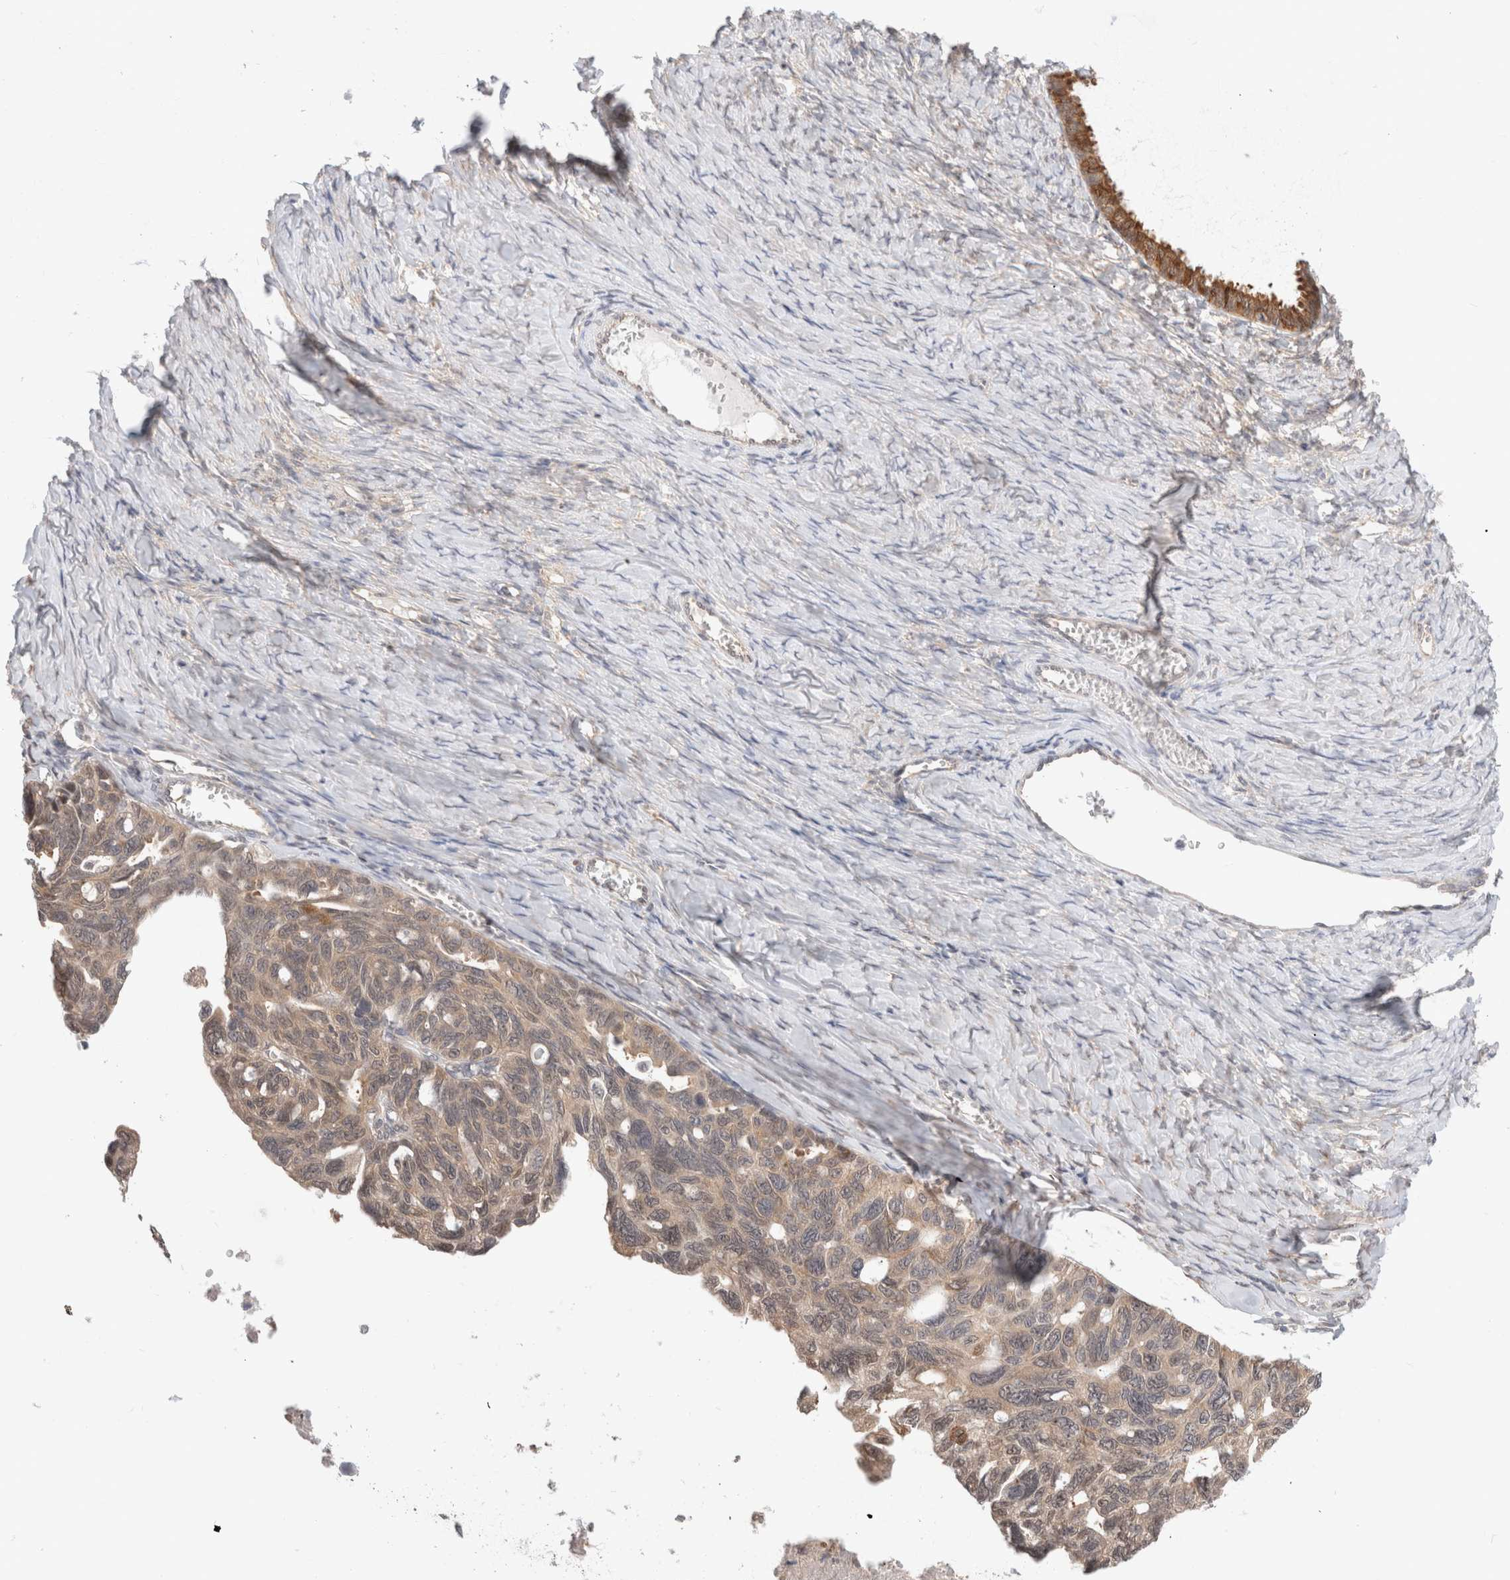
{"staining": {"intensity": "weak", "quantity": ">75%", "location": "cytoplasmic/membranous"}, "tissue": "ovarian cancer", "cell_type": "Tumor cells", "image_type": "cancer", "snomed": [{"axis": "morphology", "description": "Cystadenocarcinoma, serous, NOS"}, {"axis": "topography", "description": "Ovary"}], "caption": "Ovarian serous cystadenocarcinoma stained with a protein marker exhibits weak staining in tumor cells.", "gene": "C17orf97", "patient": {"sex": "female", "age": 79}}